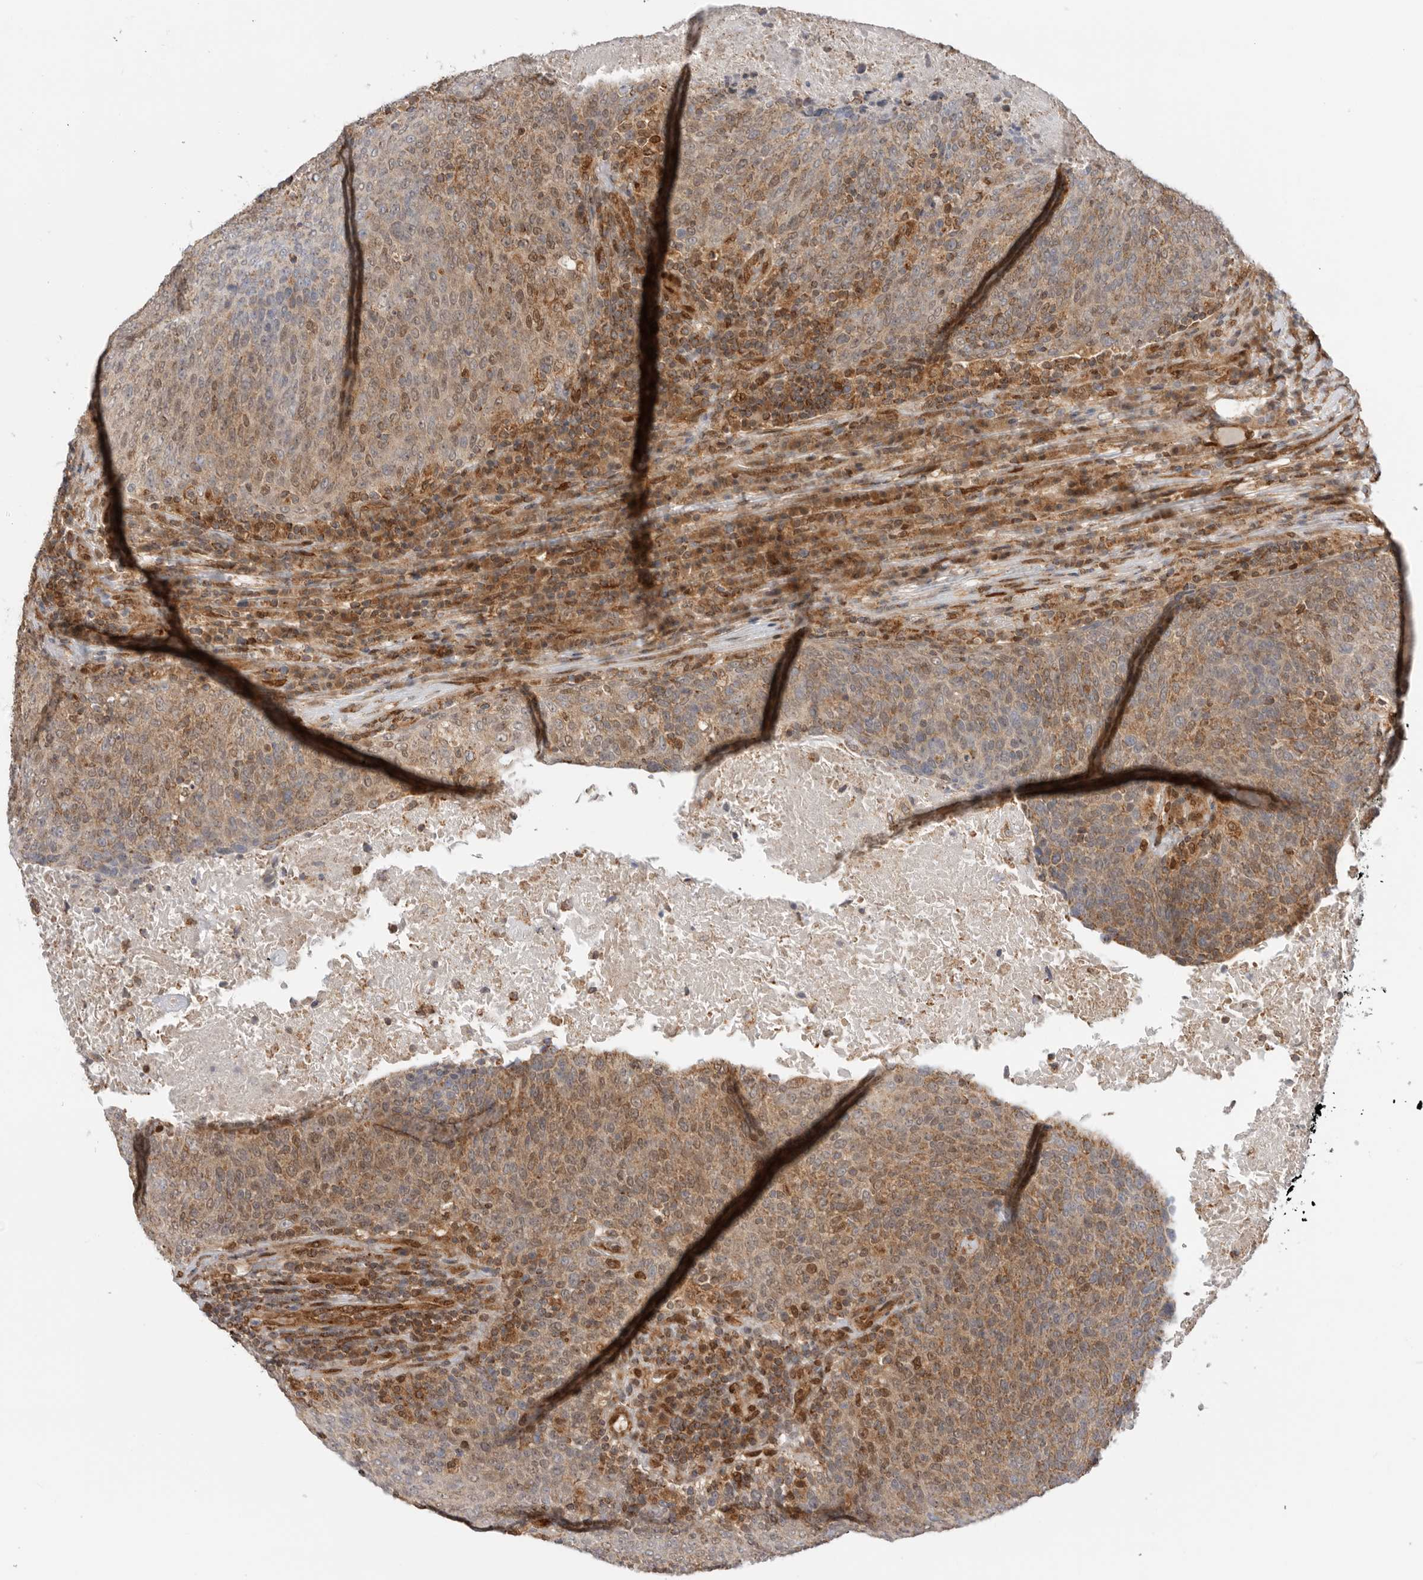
{"staining": {"intensity": "moderate", "quantity": "<25%", "location": "cytoplasmic/membranous,nuclear"}, "tissue": "head and neck cancer", "cell_type": "Tumor cells", "image_type": "cancer", "snomed": [{"axis": "morphology", "description": "Squamous cell carcinoma, NOS"}, {"axis": "morphology", "description": "Squamous cell carcinoma, metastatic, NOS"}, {"axis": "topography", "description": "Lymph node"}, {"axis": "topography", "description": "Head-Neck"}], "caption": "An image showing moderate cytoplasmic/membranous and nuclear positivity in approximately <25% of tumor cells in head and neck squamous cell carcinoma, as visualized by brown immunohistochemical staining.", "gene": "DCAF8", "patient": {"sex": "male", "age": 62}}